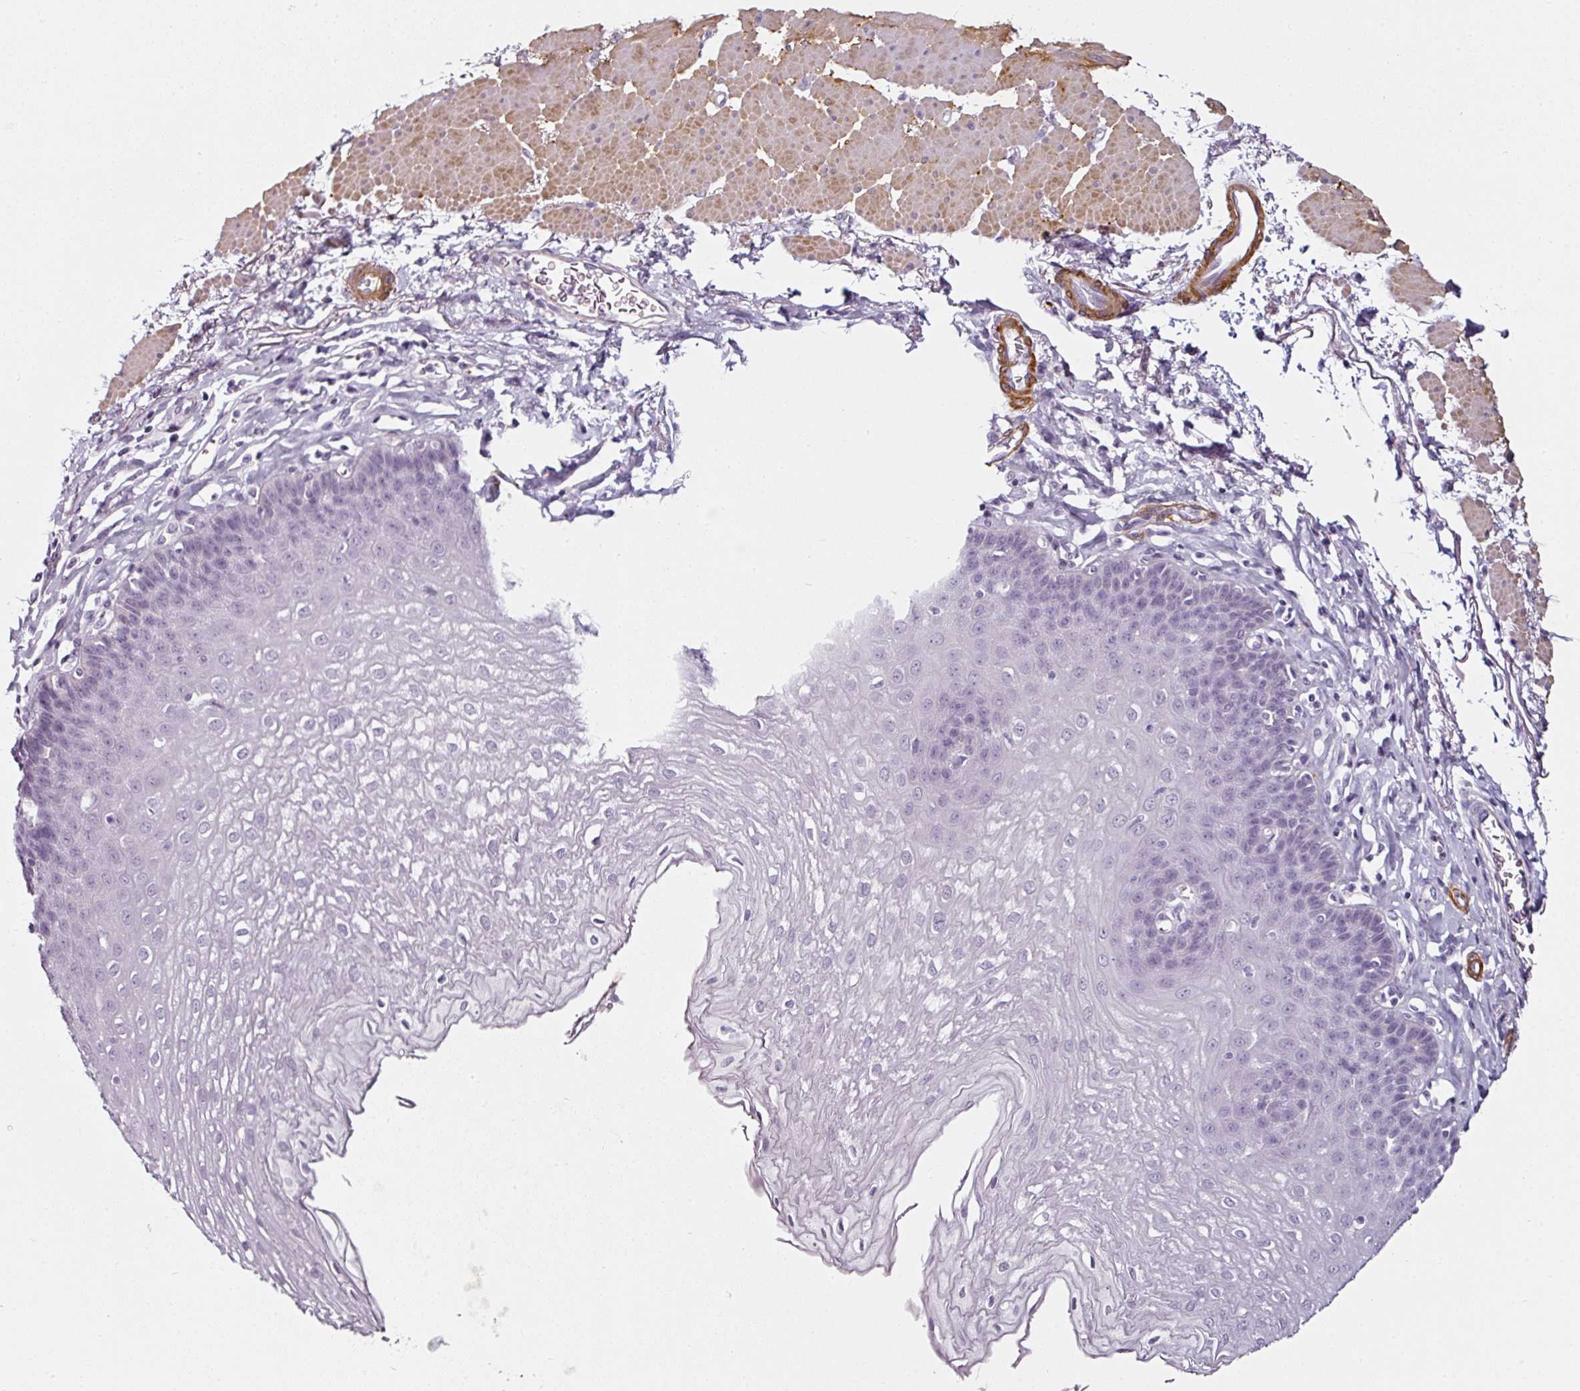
{"staining": {"intensity": "negative", "quantity": "none", "location": "none"}, "tissue": "esophagus", "cell_type": "Squamous epithelial cells", "image_type": "normal", "snomed": [{"axis": "morphology", "description": "Normal tissue, NOS"}, {"axis": "topography", "description": "Esophagus"}], "caption": "This is an immunohistochemistry (IHC) image of benign esophagus. There is no positivity in squamous epithelial cells.", "gene": "CAP2", "patient": {"sex": "female", "age": 81}}